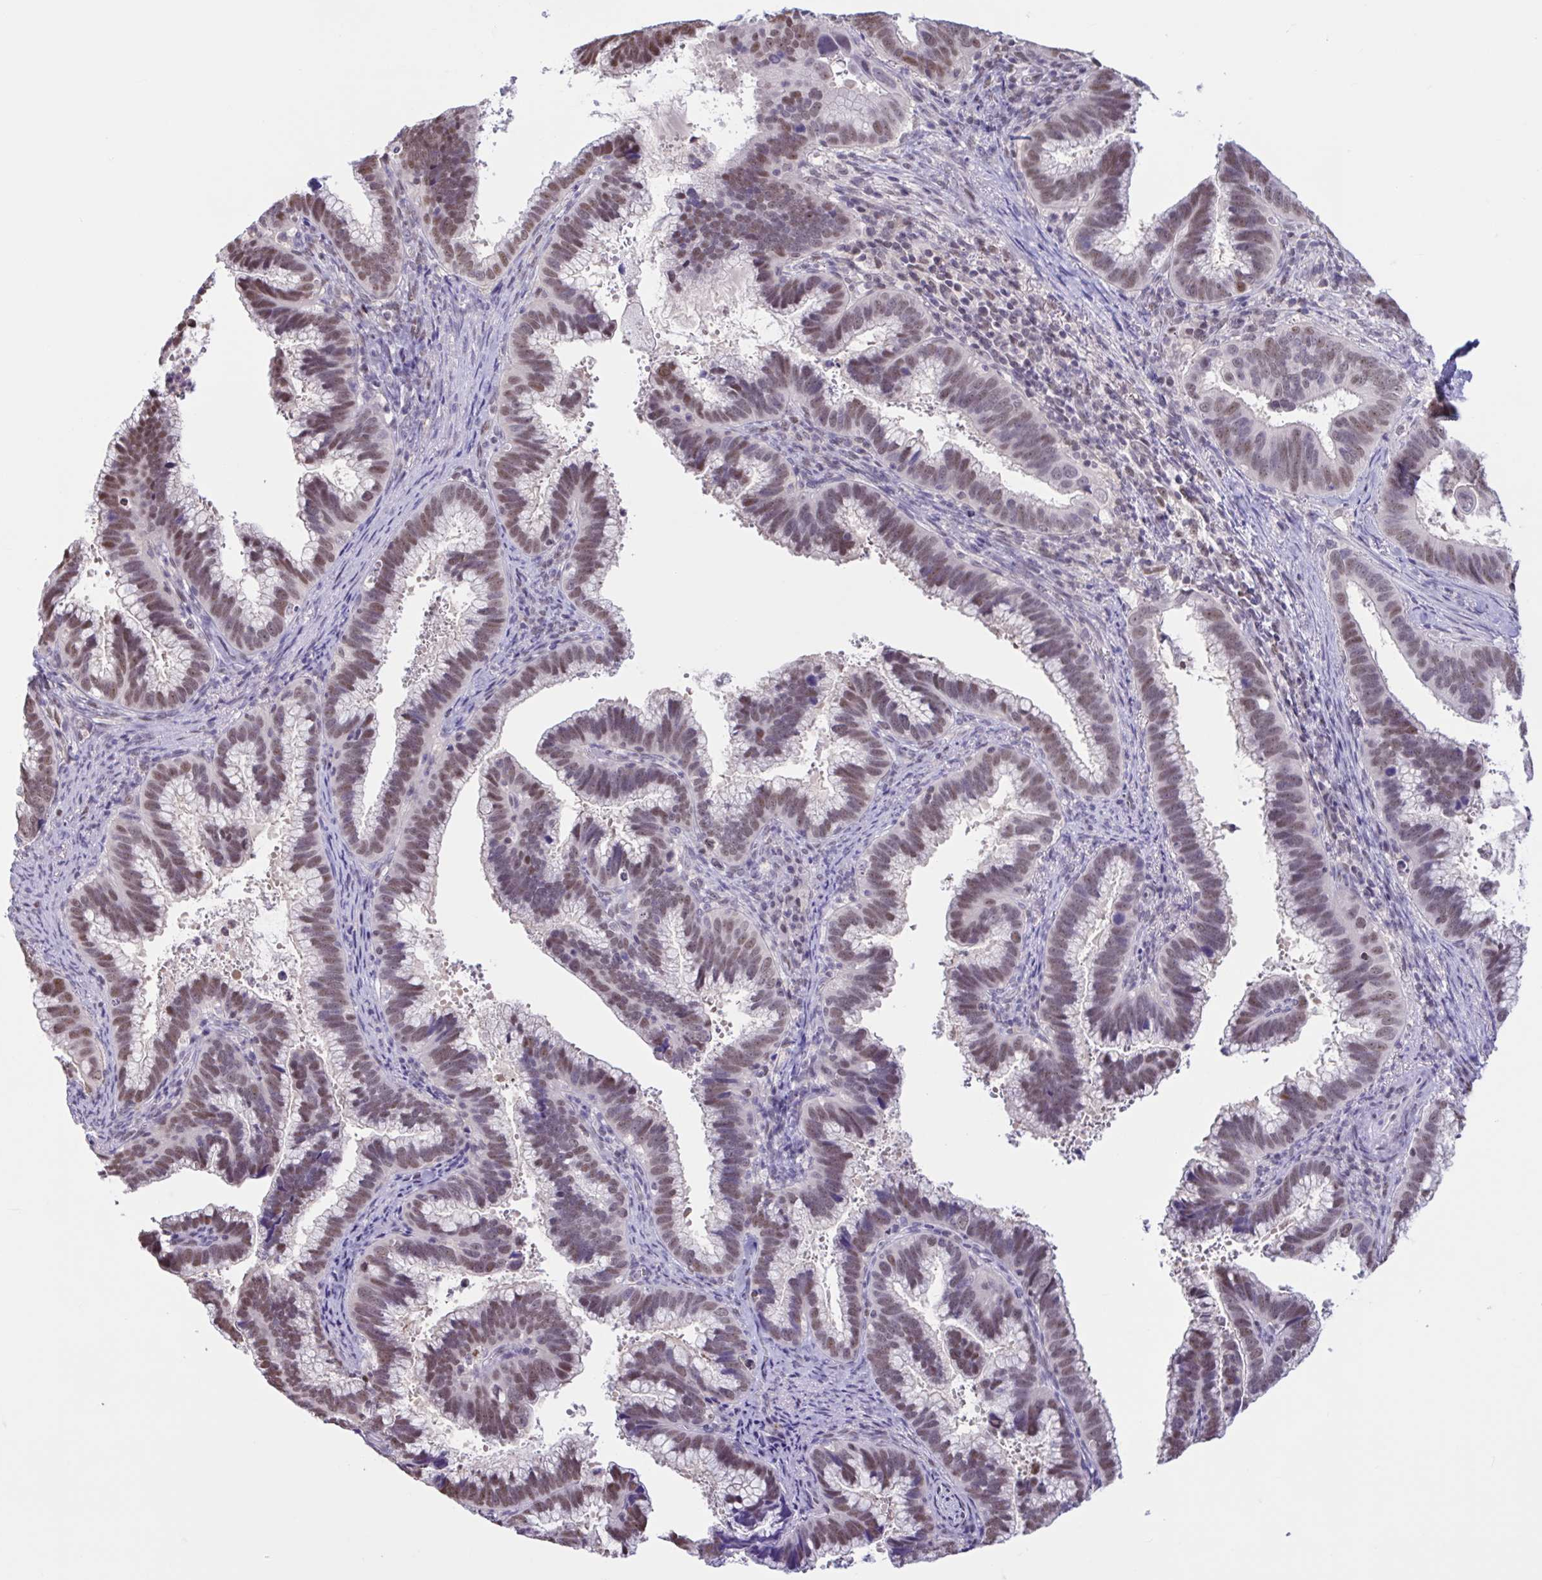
{"staining": {"intensity": "moderate", "quantity": ">75%", "location": "nuclear"}, "tissue": "cervical cancer", "cell_type": "Tumor cells", "image_type": "cancer", "snomed": [{"axis": "morphology", "description": "Adenocarcinoma, NOS"}, {"axis": "topography", "description": "Cervix"}], "caption": "This histopathology image reveals cervical adenocarcinoma stained with IHC to label a protein in brown. The nuclear of tumor cells show moderate positivity for the protein. Nuclei are counter-stained blue.", "gene": "RBL1", "patient": {"sex": "female", "age": 56}}